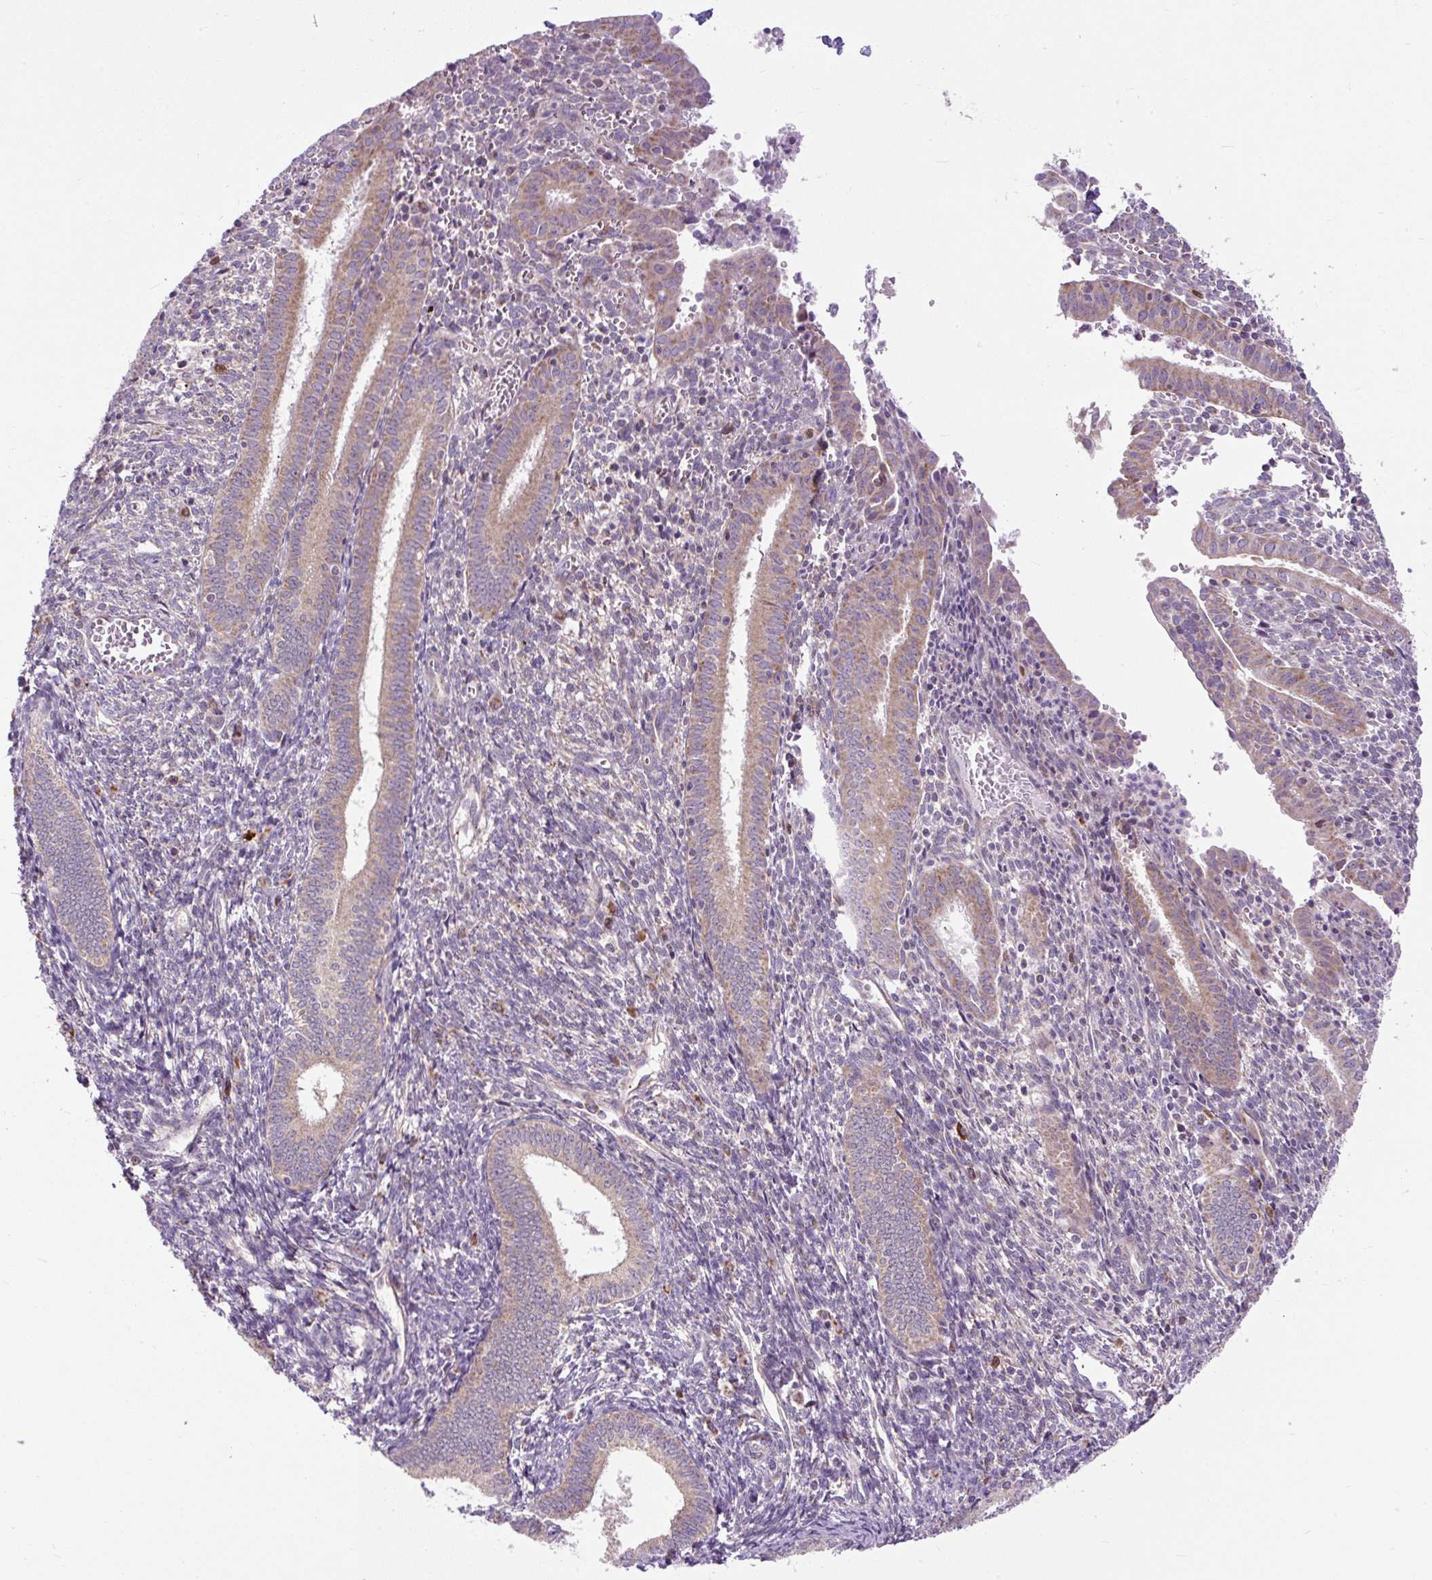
{"staining": {"intensity": "moderate", "quantity": "<25%", "location": "cytoplasmic/membranous"}, "tissue": "endometrium", "cell_type": "Cells in endometrial stroma", "image_type": "normal", "snomed": [{"axis": "morphology", "description": "Normal tissue, NOS"}, {"axis": "topography", "description": "Endometrium"}], "caption": "Protein expression analysis of benign endometrium shows moderate cytoplasmic/membranous staining in about <25% of cells in endometrial stroma.", "gene": "TM2D3", "patient": {"sex": "female", "age": 41}}